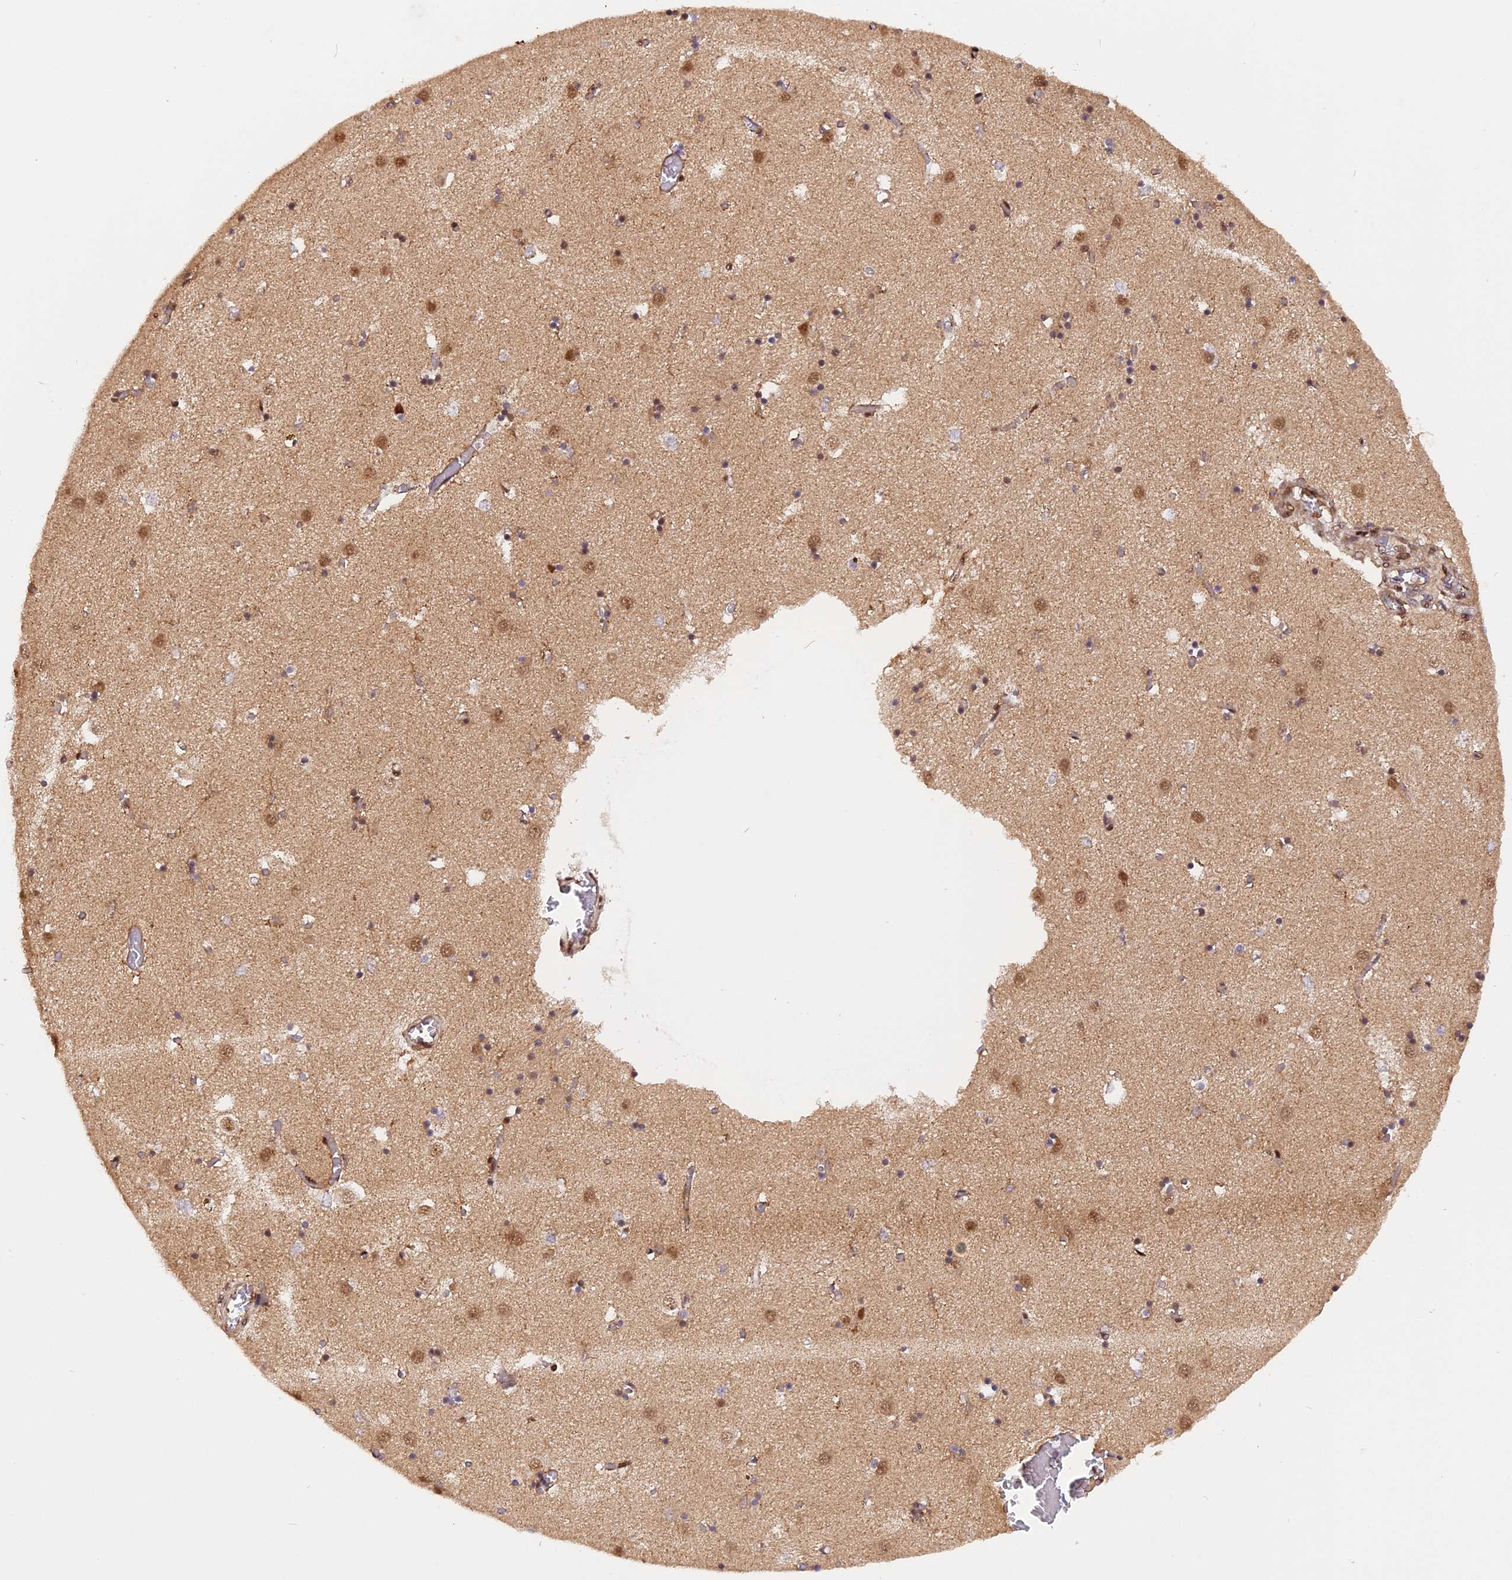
{"staining": {"intensity": "moderate", "quantity": "25%-75%", "location": "nuclear"}, "tissue": "caudate", "cell_type": "Glial cells", "image_type": "normal", "snomed": [{"axis": "morphology", "description": "Normal tissue, NOS"}, {"axis": "topography", "description": "Lateral ventricle wall"}], "caption": "Immunohistochemistry (DAB (3,3'-diaminobenzidine)) staining of benign caudate reveals moderate nuclear protein positivity in approximately 25%-75% of glial cells. The staining is performed using DAB brown chromogen to label protein expression. The nuclei are counter-stained blue using hematoxylin.", "gene": "MICALL1", "patient": {"sex": "male", "age": 70}}